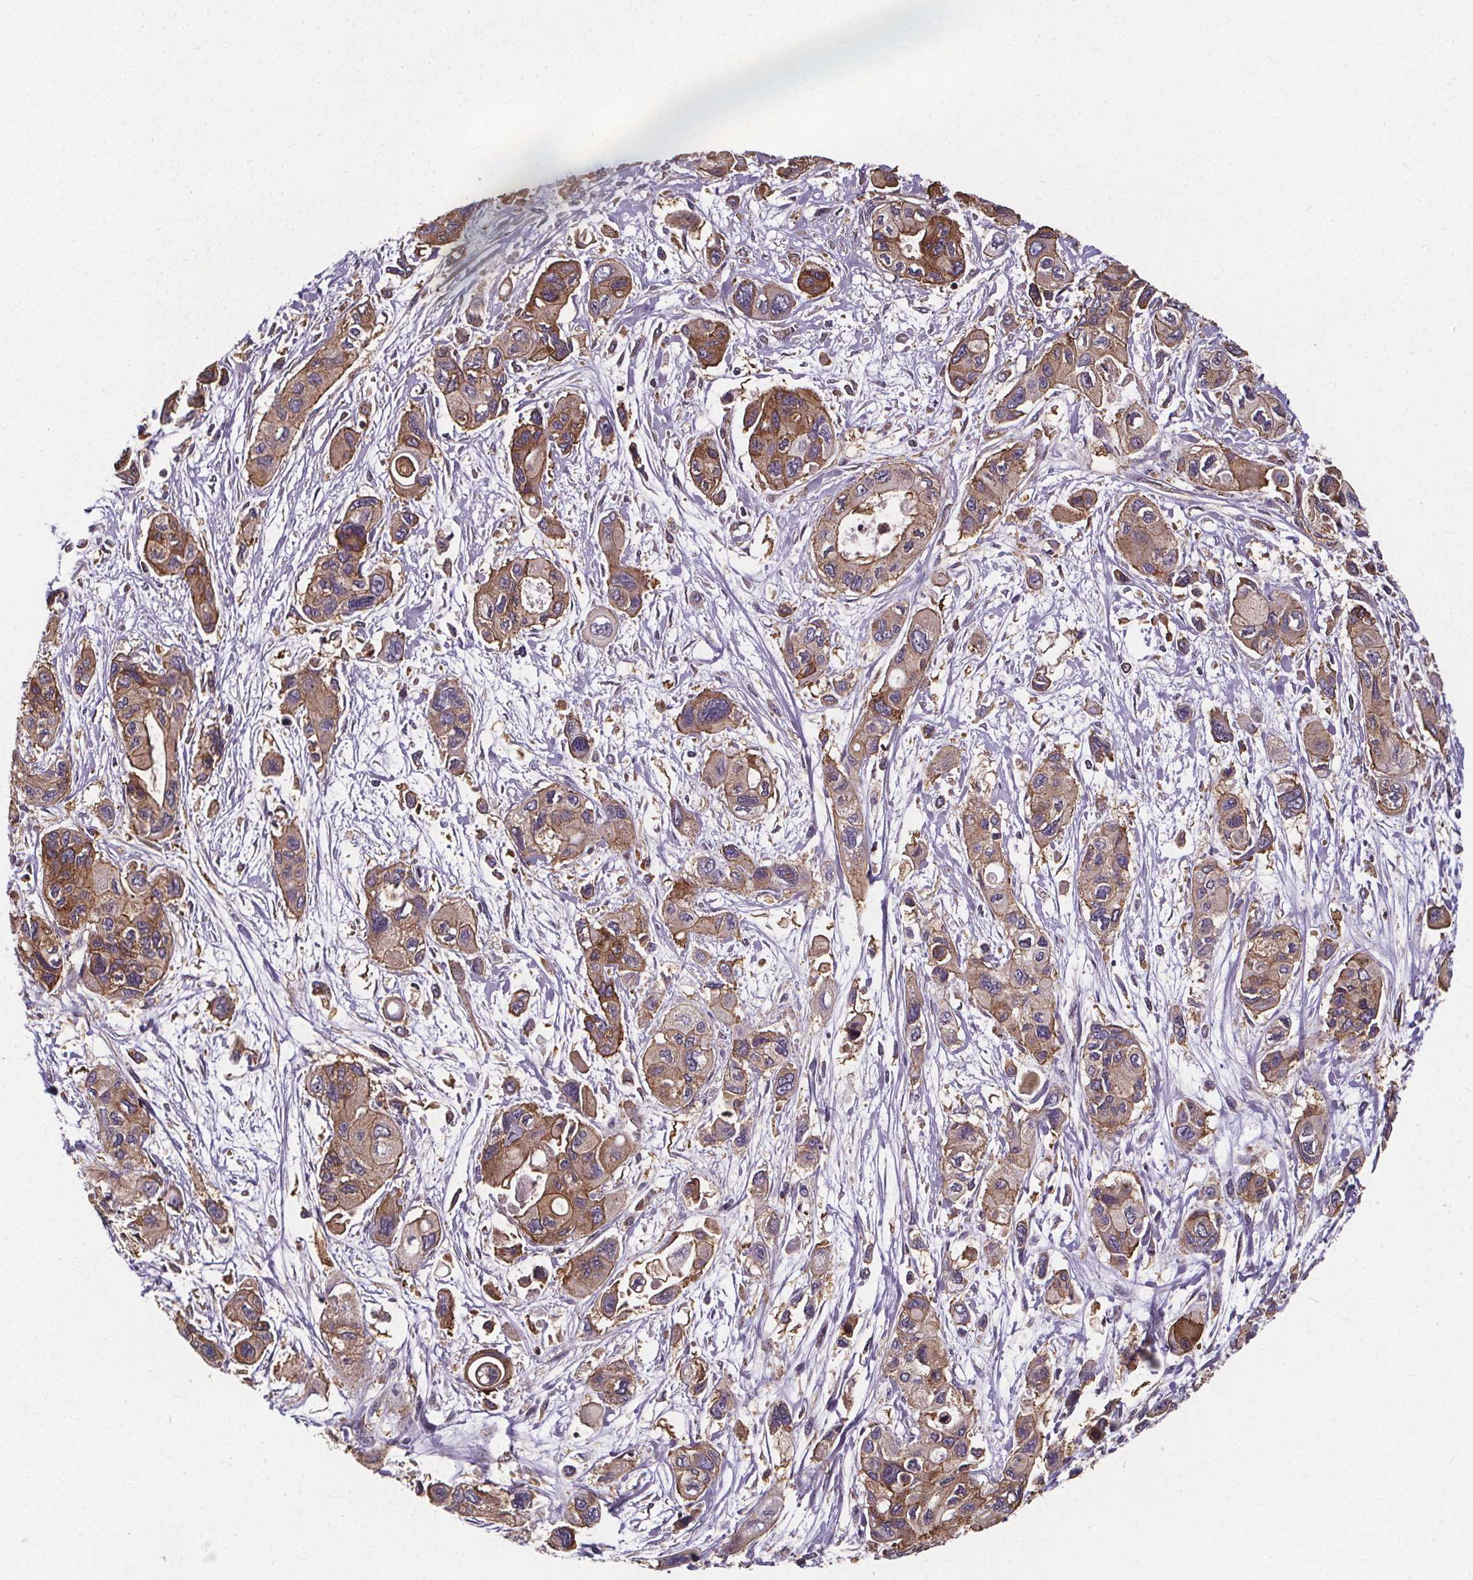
{"staining": {"intensity": "moderate", "quantity": ">75%", "location": "cytoplasmic/membranous"}, "tissue": "pancreatic cancer", "cell_type": "Tumor cells", "image_type": "cancer", "snomed": [{"axis": "morphology", "description": "Adenocarcinoma, NOS"}, {"axis": "topography", "description": "Pancreas"}], "caption": "A brown stain labels moderate cytoplasmic/membranous positivity of a protein in human pancreatic cancer tumor cells.", "gene": "CLINT1", "patient": {"sex": "female", "age": 47}}